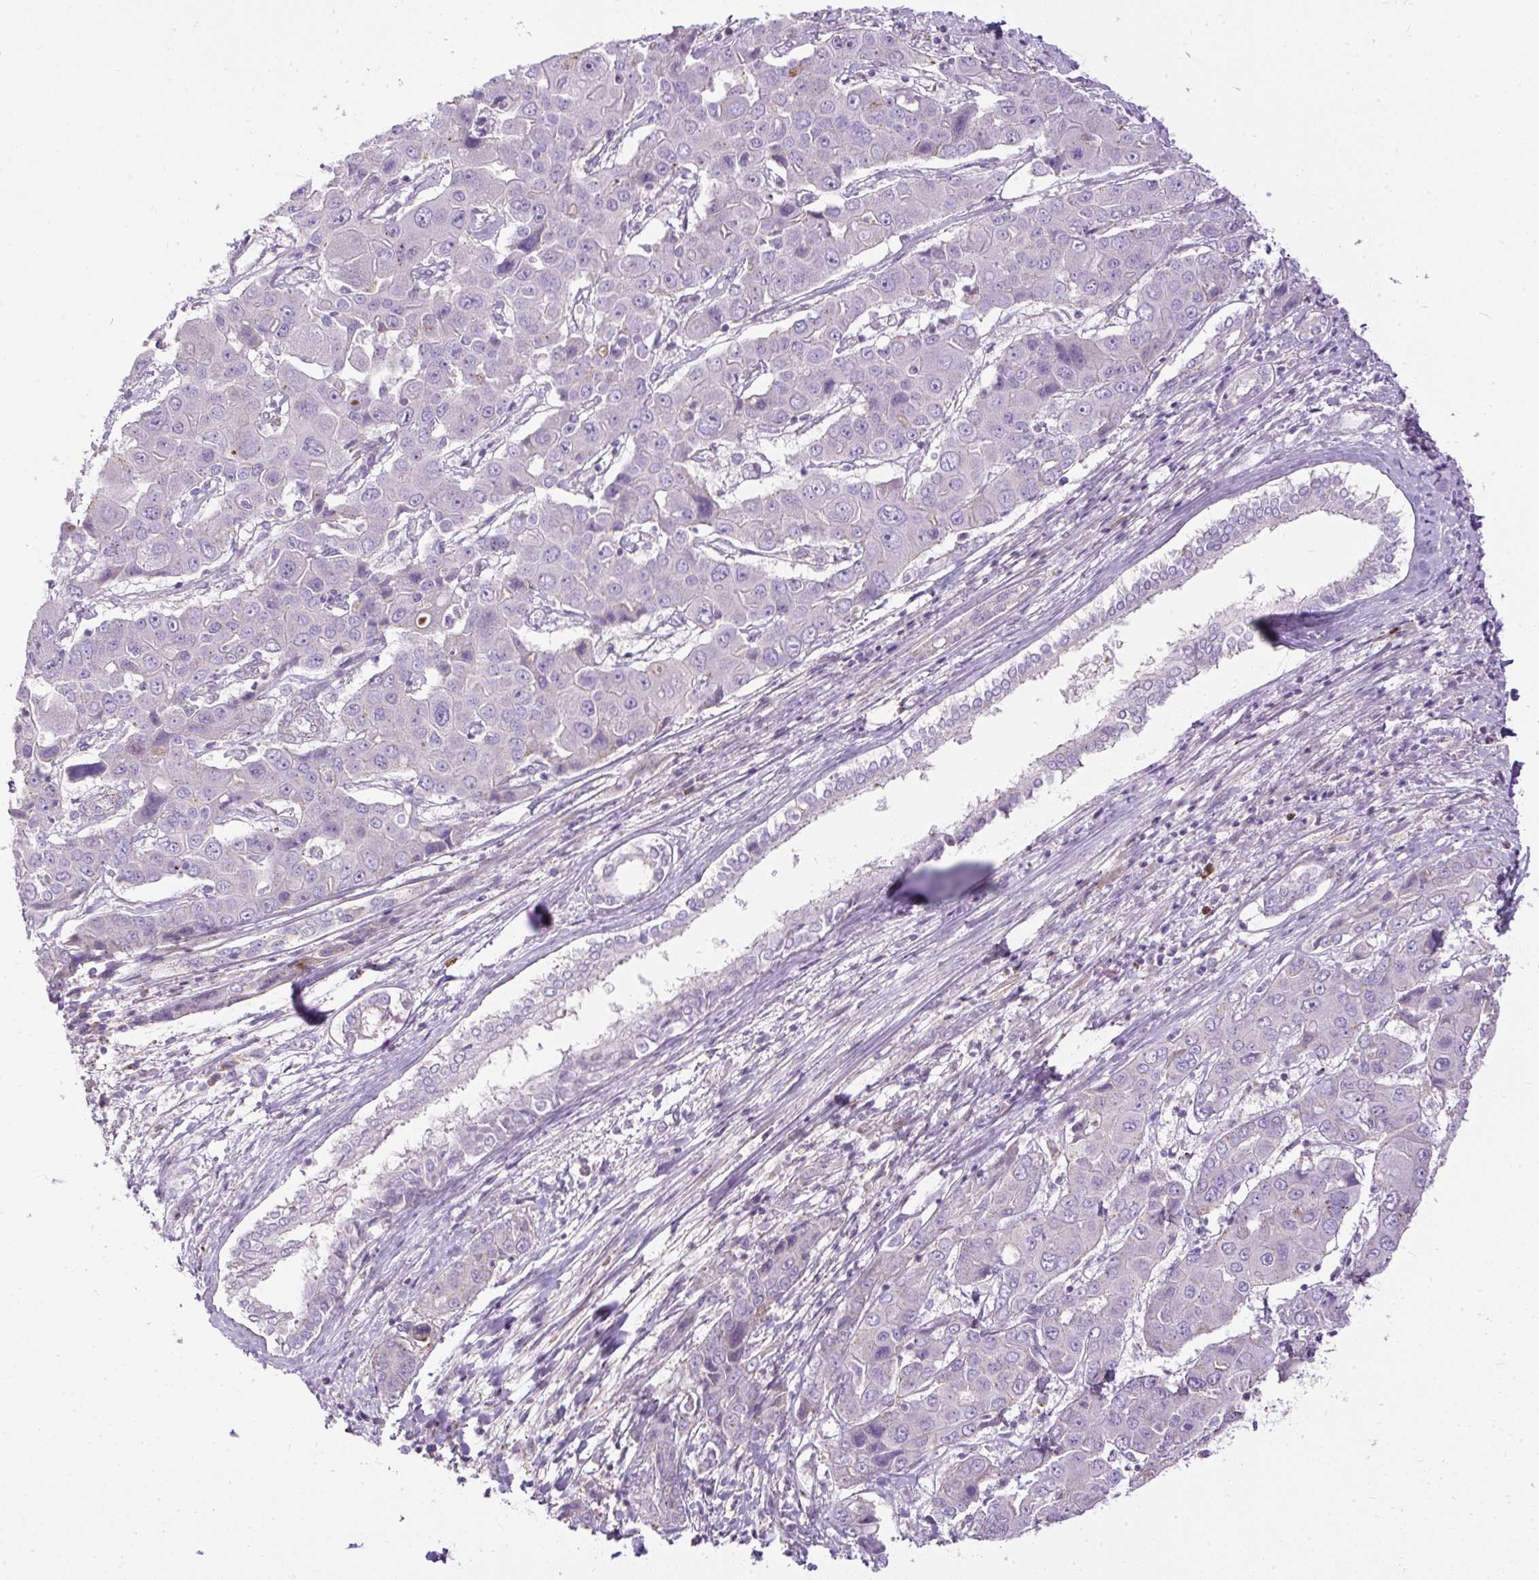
{"staining": {"intensity": "negative", "quantity": "none", "location": "none"}, "tissue": "liver cancer", "cell_type": "Tumor cells", "image_type": "cancer", "snomed": [{"axis": "morphology", "description": "Cholangiocarcinoma"}, {"axis": "topography", "description": "Liver"}], "caption": "The immunohistochemistry photomicrograph has no significant staining in tumor cells of liver cancer (cholangiocarcinoma) tissue.", "gene": "CFAP47", "patient": {"sex": "male", "age": 67}}